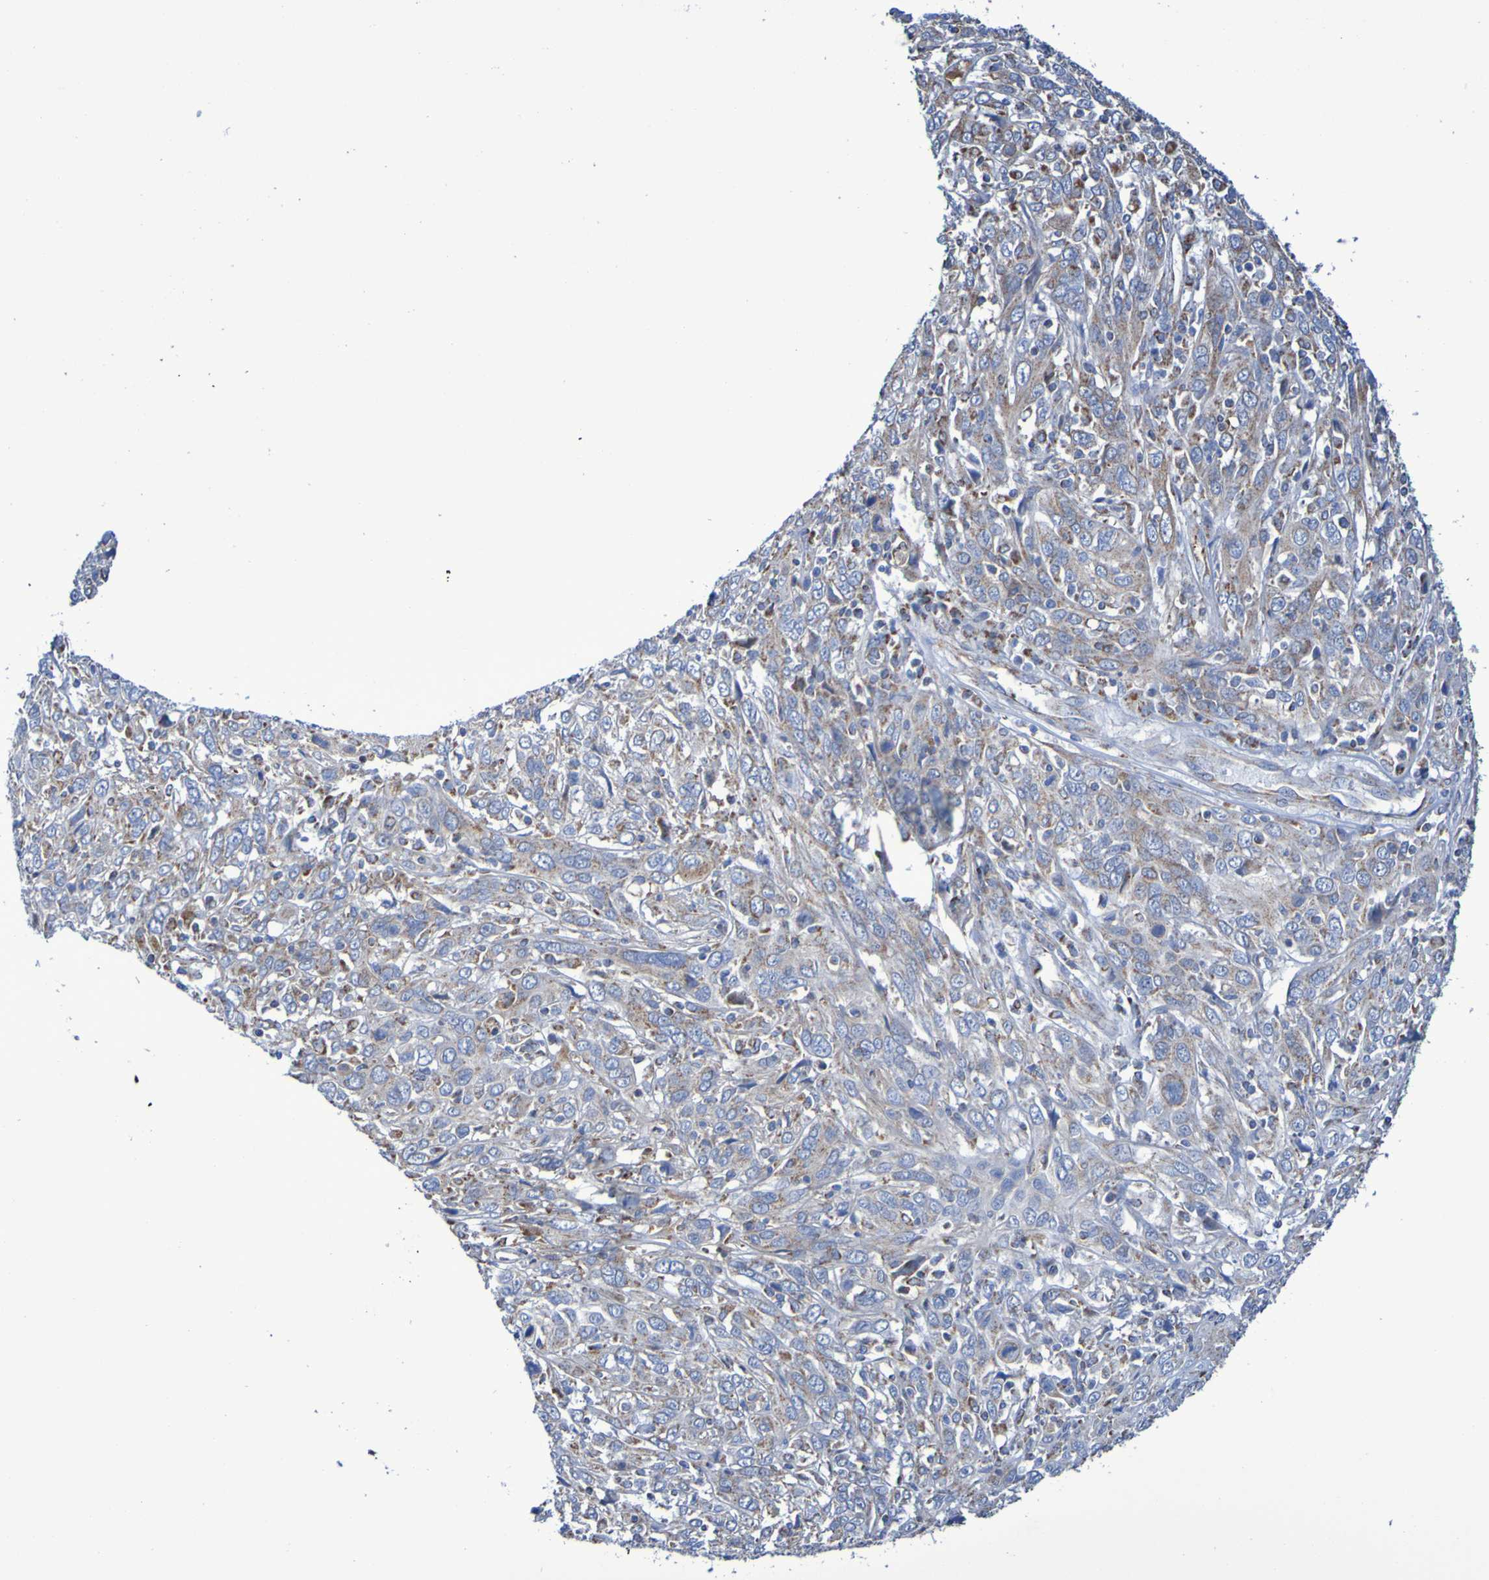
{"staining": {"intensity": "weak", "quantity": ">75%", "location": "cytoplasmic/membranous"}, "tissue": "cervical cancer", "cell_type": "Tumor cells", "image_type": "cancer", "snomed": [{"axis": "morphology", "description": "Squamous cell carcinoma, NOS"}, {"axis": "topography", "description": "Cervix"}], "caption": "Immunohistochemical staining of cervical cancer (squamous cell carcinoma) displays low levels of weak cytoplasmic/membranous staining in about >75% of tumor cells.", "gene": "CNTN2", "patient": {"sex": "female", "age": 46}}